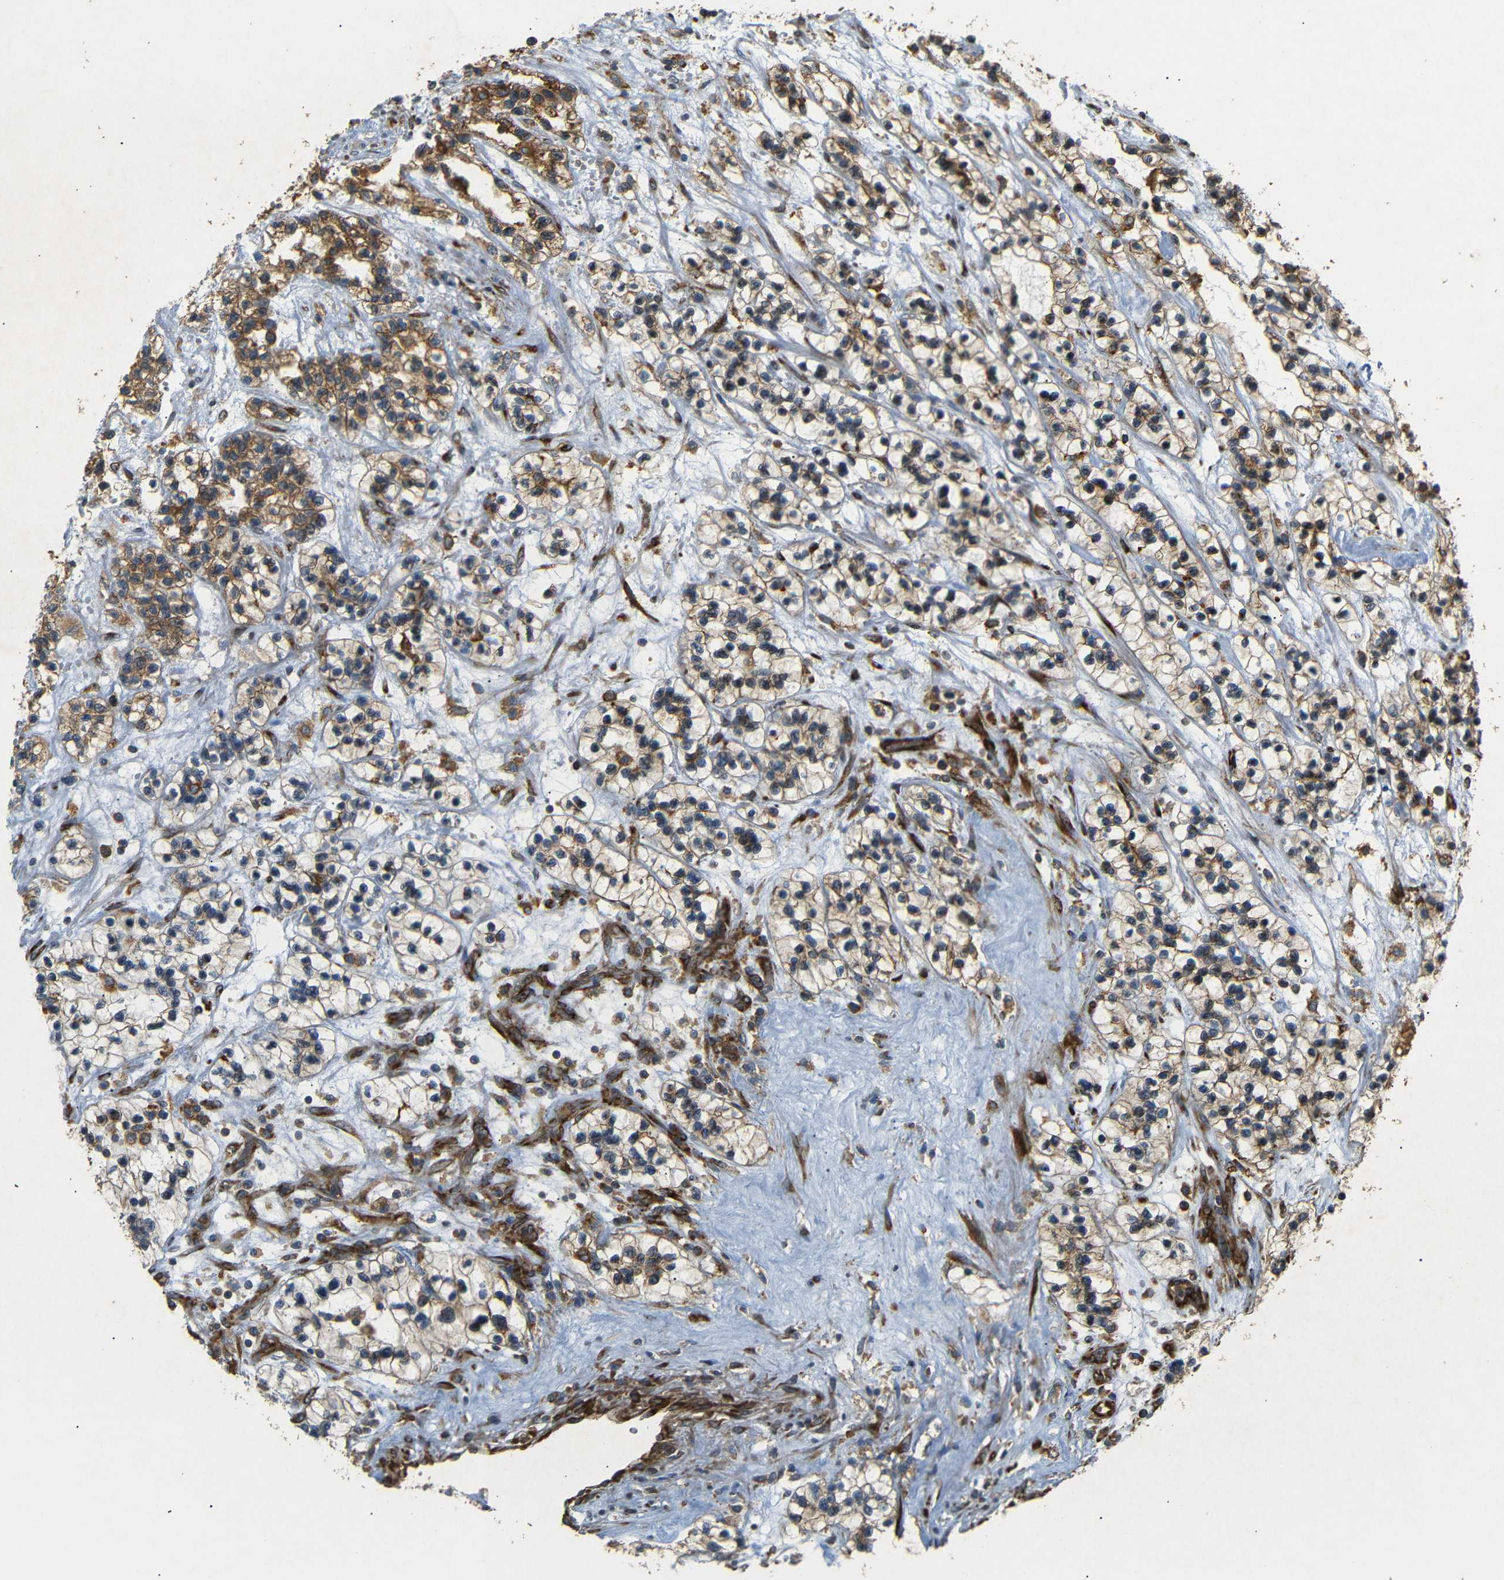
{"staining": {"intensity": "moderate", "quantity": ">75%", "location": "cytoplasmic/membranous"}, "tissue": "renal cancer", "cell_type": "Tumor cells", "image_type": "cancer", "snomed": [{"axis": "morphology", "description": "Adenocarcinoma, NOS"}, {"axis": "topography", "description": "Kidney"}], "caption": "Immunohistochemistry (IHC) of adenocarcinoma (renal) demonstrates medium levels of moderate cytoplasmic/membranous positivity in about >75% of tumor cells. (IHC, brightfield microscopy, high magnification).", "gene": "BTF3", "patient": {"sex": "female", "age": 57}}